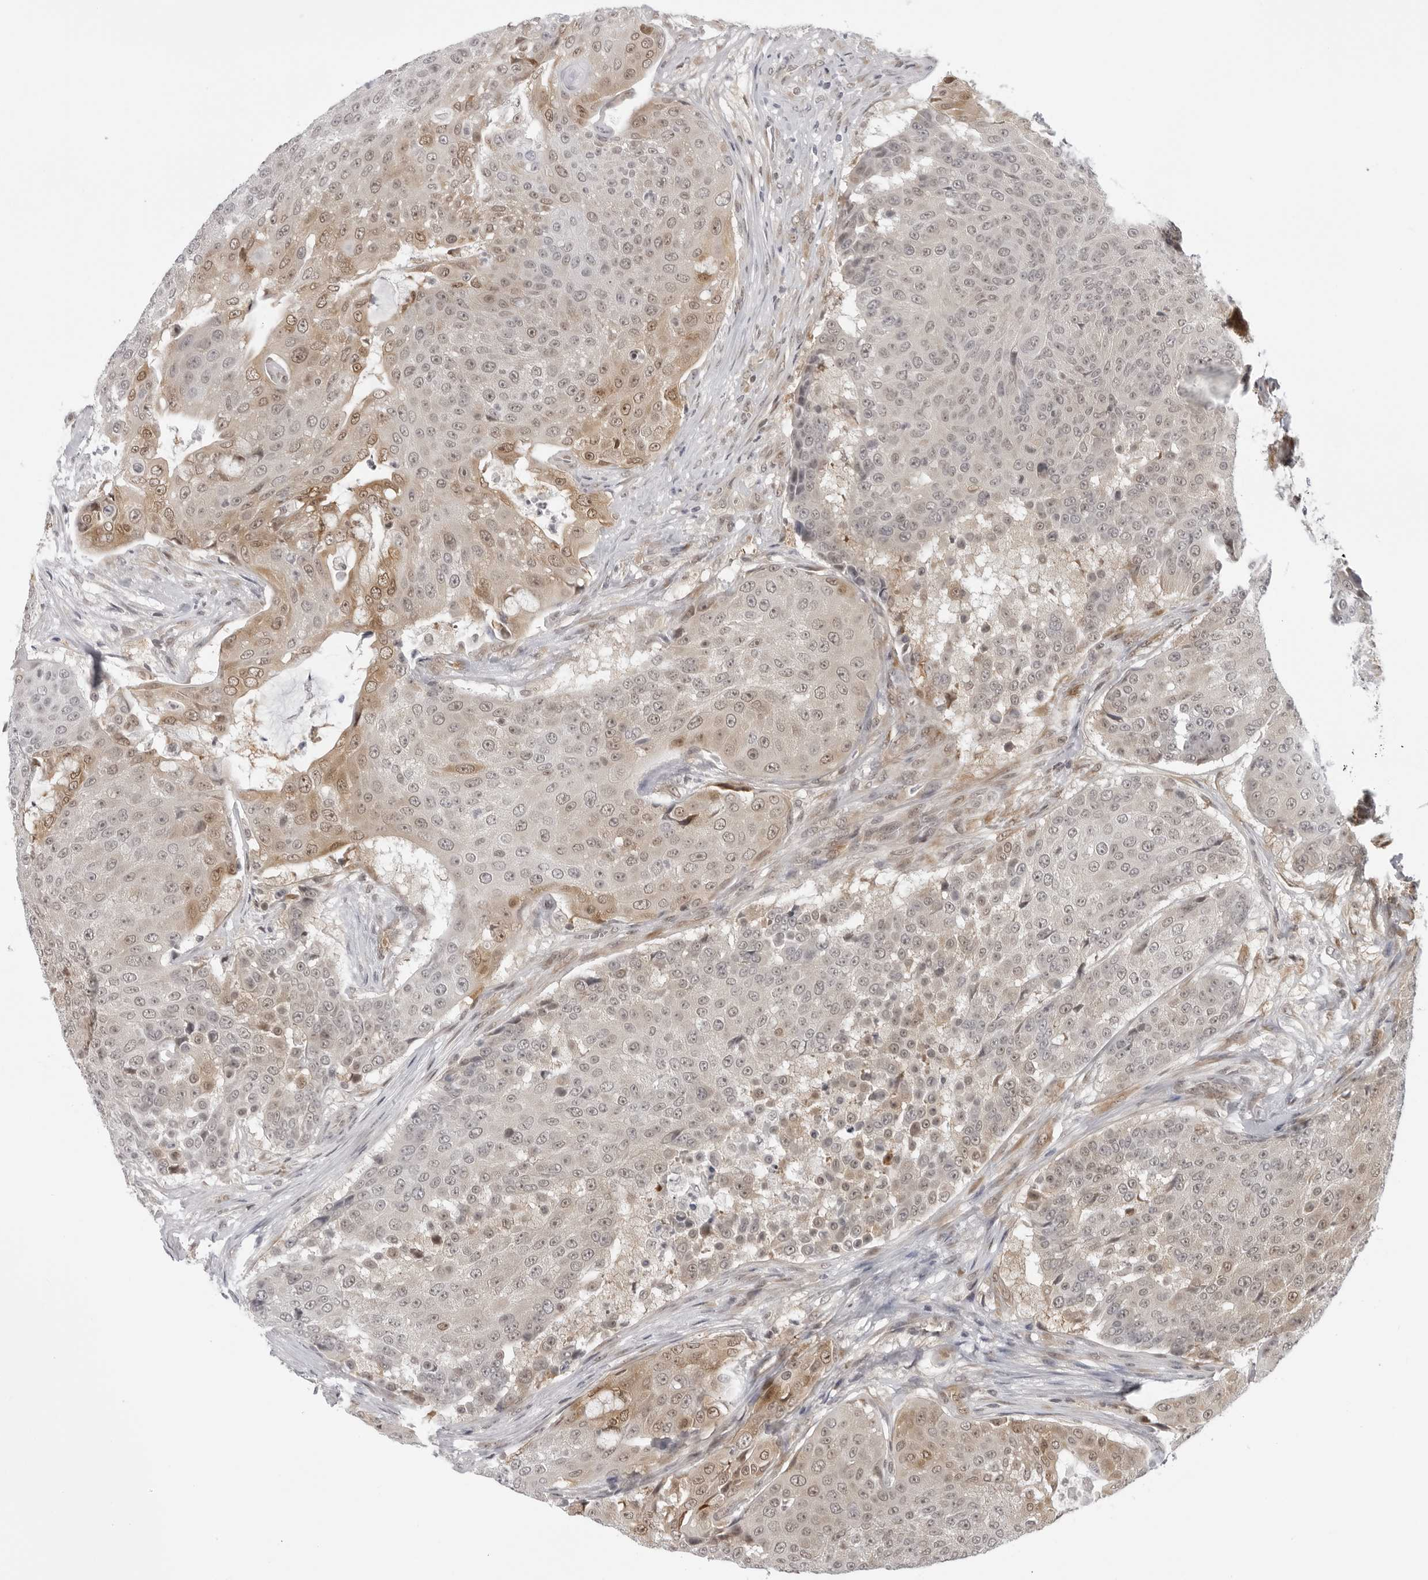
{"staining": {"intensity": "moderate", "quantity": "<25%", "location": "cytoplasmic/membranous"}, "tissue": "urothelial cancer", "cell_type": "Tumor cells", "image_type": "cancer", "snomed": [{"axis": "morphology", "description": "Urothelial carcinoma, High grade"}, {"axis": "topography", "description": "Urinary bladder"}], "caption": "A photomicrograph showing moderate cytoplasmic/membranous staining in about <25% of tumor cells in urothelial cancer, as visualized by brown immunohistochemical staining.", "gene": "CASP7", "patient": {"sex": "female", "age": 63}}